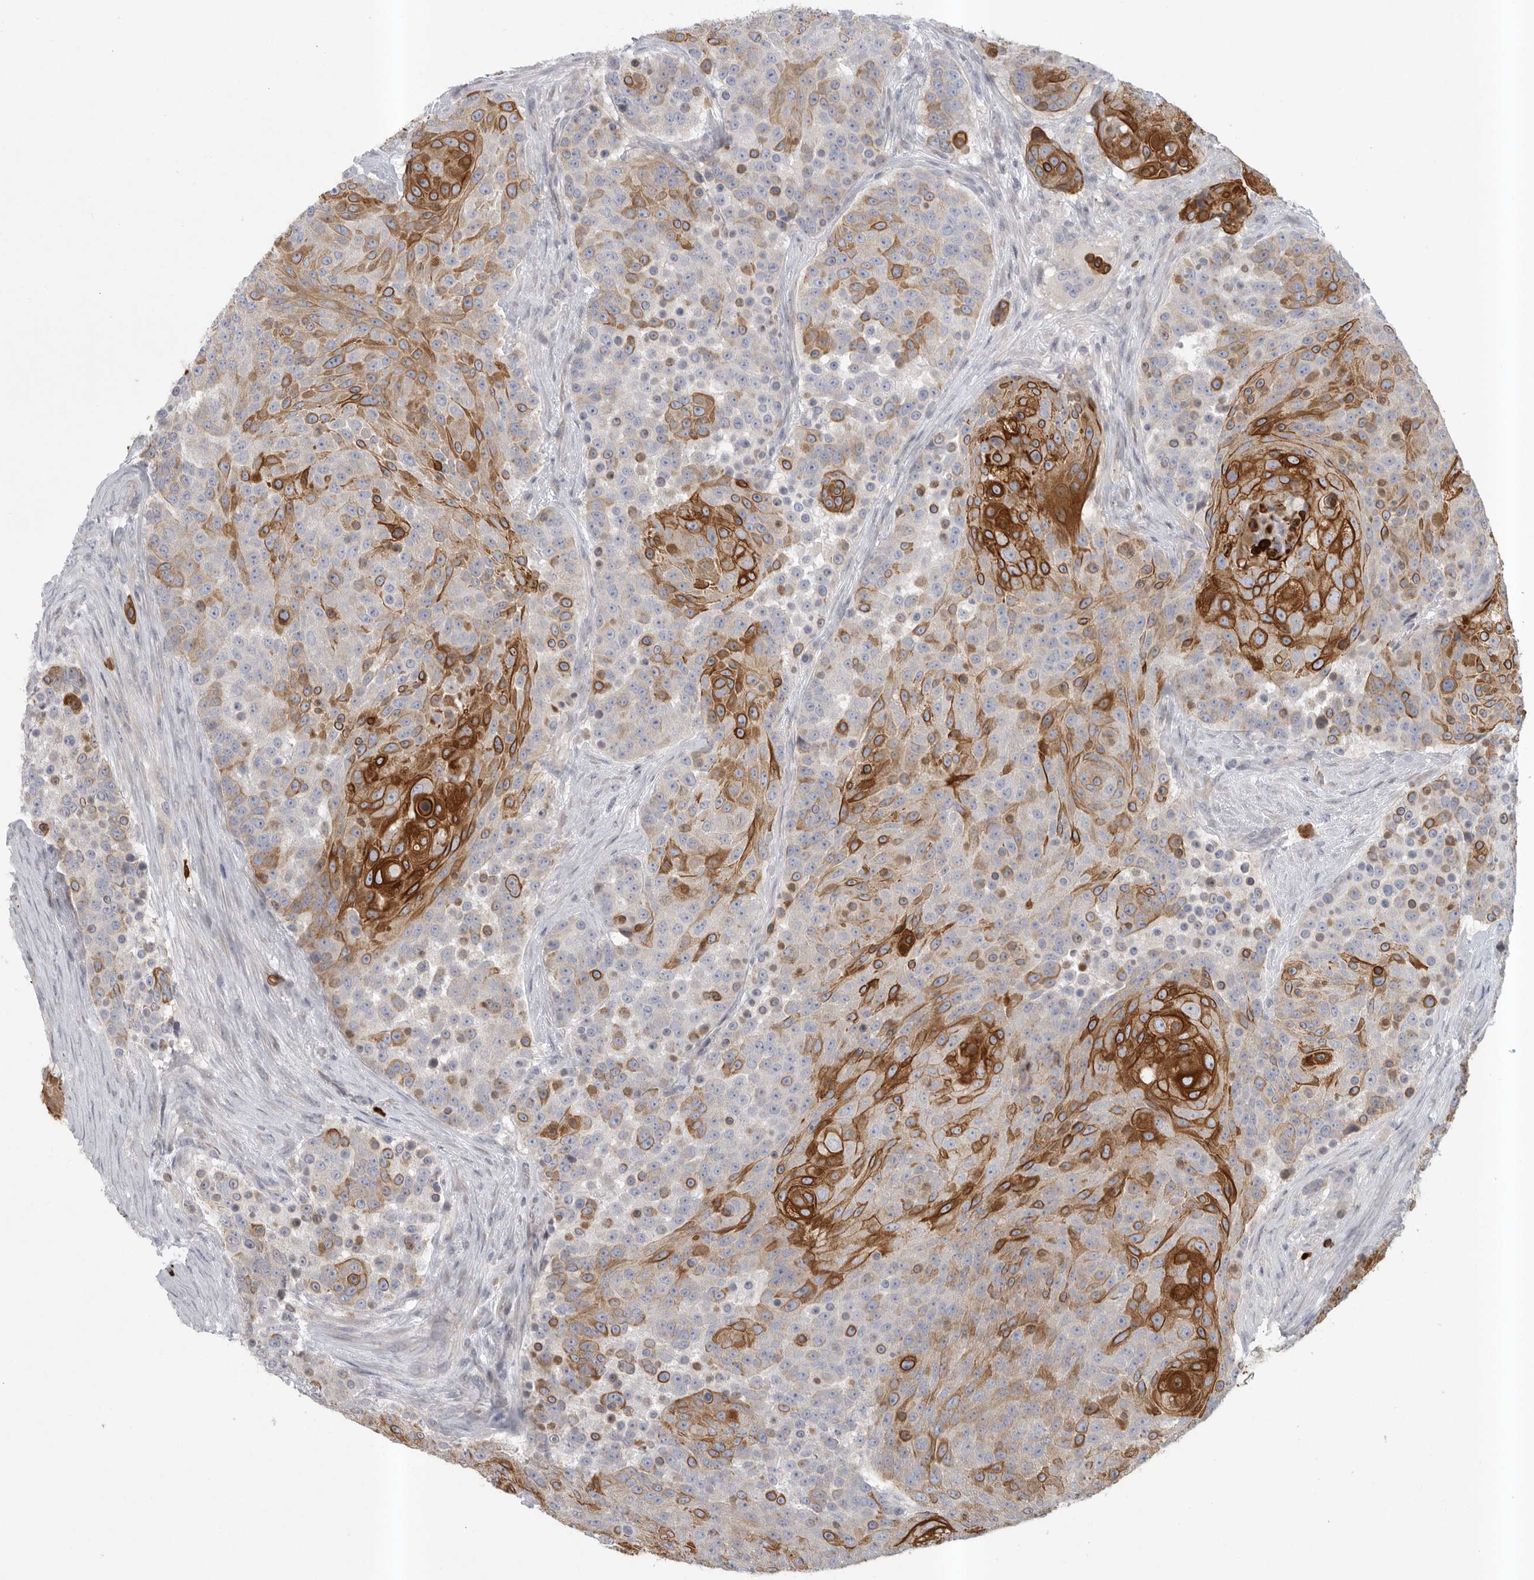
{"staining": {"intensity": "strong", "quantity": "25%-75%", "location": "cytoplasmic/membranous"}, "tissue": "urothelial cancer", "cell_type": "Tumor cells", "image_type": "cancer", "snomed": [{"axis": "morphology", "description": "Urothelial carcinoma, High grade"}, {"axis": "topography", "description": "Urinary bladder"}], "caption": "A photomicrograph of high-grade urothelial carcinoma stained for a protein demonstrates strong cytoplasmic/membranous brown staining in tumor cells.", "gene": "TMEM69", "patient": {"sex": "female", "age": 63}}